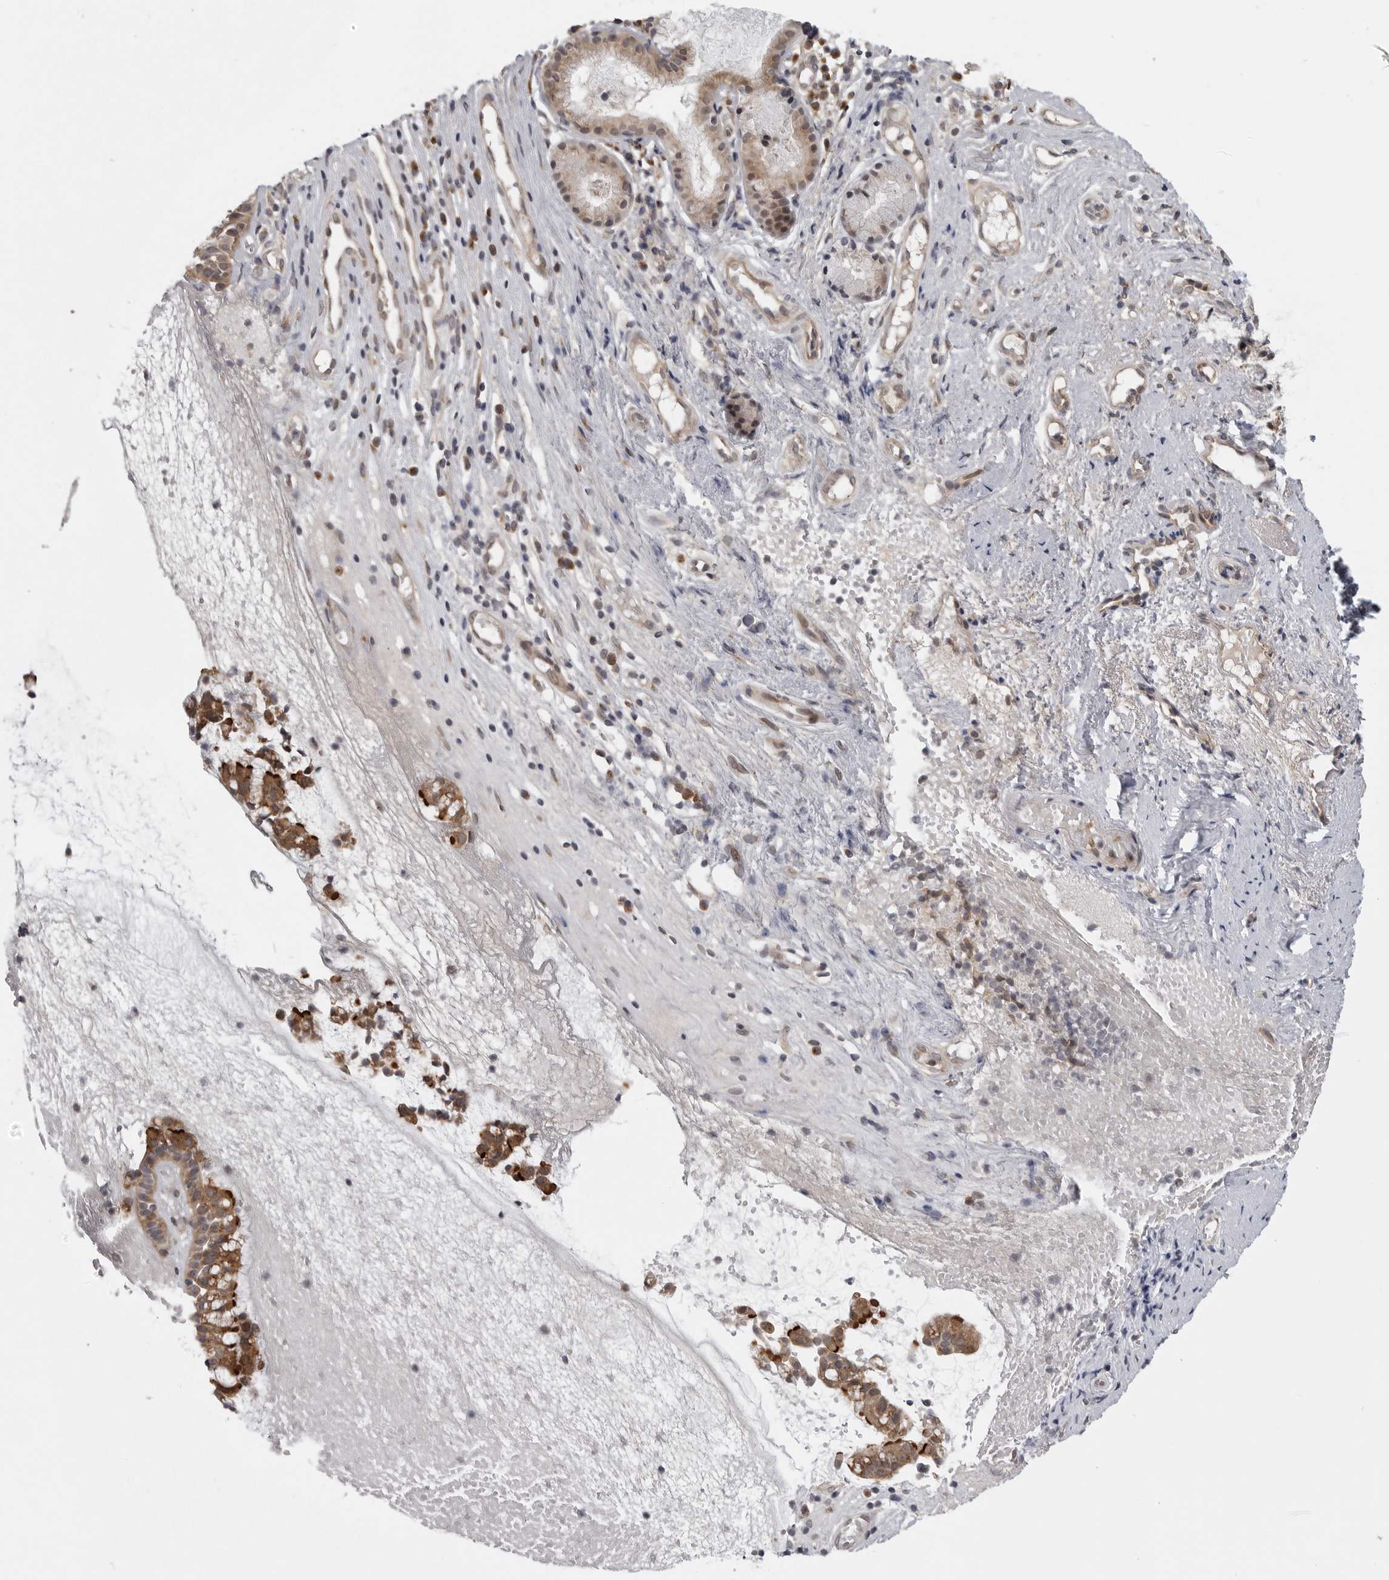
{"staining": {"intensity": "moderate", "quantity": ">75%", "location": "cytoplasmic/membranous"}, "tissue": "nasopharynx", "cell_type": "Respiratory epithelial cells", "image_type": "normal", "snomed": [{"axis": "morphology", "description": "Normal tissue, NOS"}, {"axis": "topography", "description": "Nasopharynx"}], "caption": "Immunohistochemical staining of unremarkable nasopharynx shows >75% levels of moderate cytoplasmic/membranous protein positivity in approximately >75% of respiratory epithelial cells. Nuclei are stained in blue.", "gene": "LRRC45", "patient": {"sex": "female", "age": 39}}